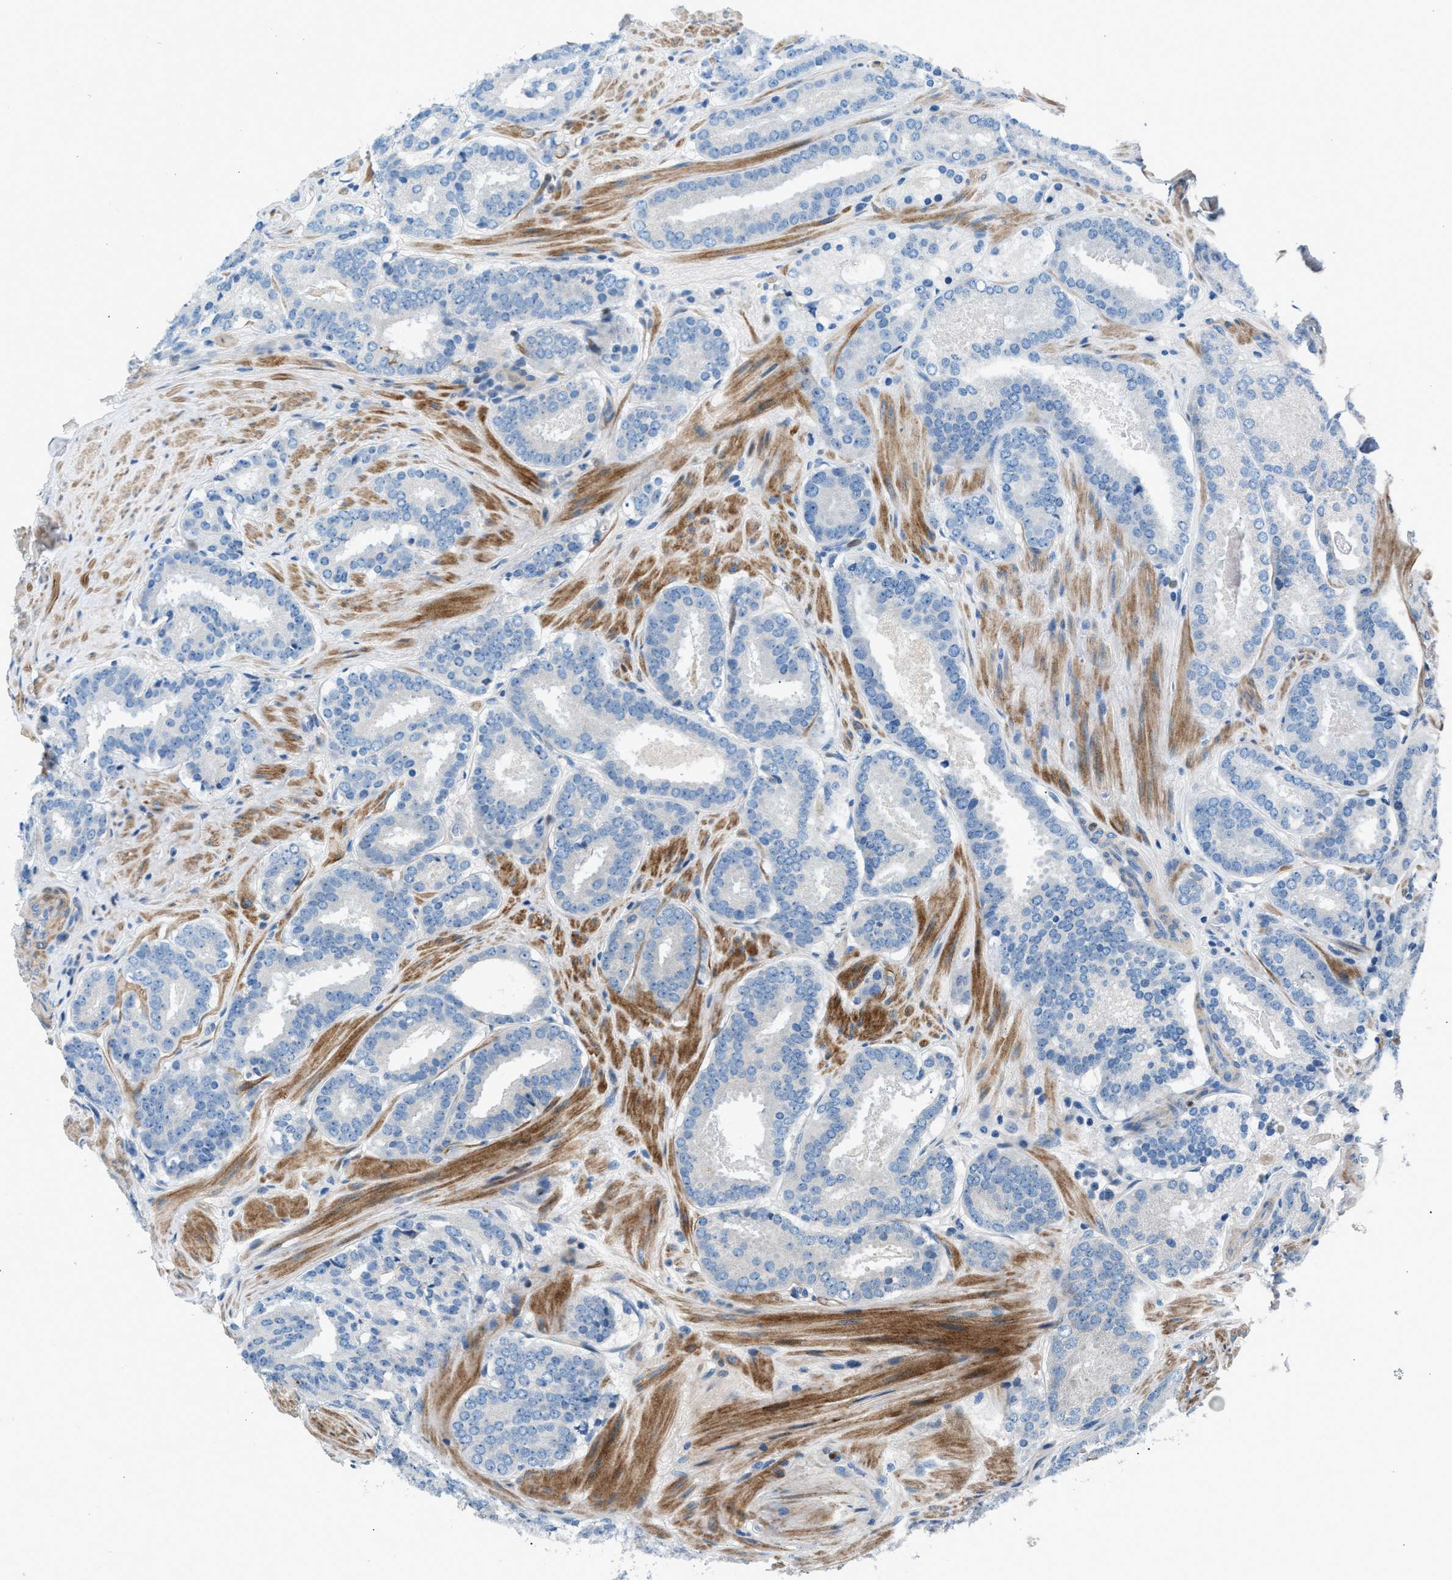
{"staining": {"intensity": "negative", "quantity": "none", "location": "none"}, "tissue": "prostate cancer", "cell_type": "Tumor cells", "image_type": "cancer", "snomed": [{"axis": "morphology", "description": "Adenocarcinoma, Low grade"}, {"axis": "topography", "description": "Prostate"}], "caption": "IHC image of prostate cancer stained for a protein (brown), which demonstrates no staining in tumor cells.", "gene": "CDRT4", "patient": {"sex": "male", "age": 69}}